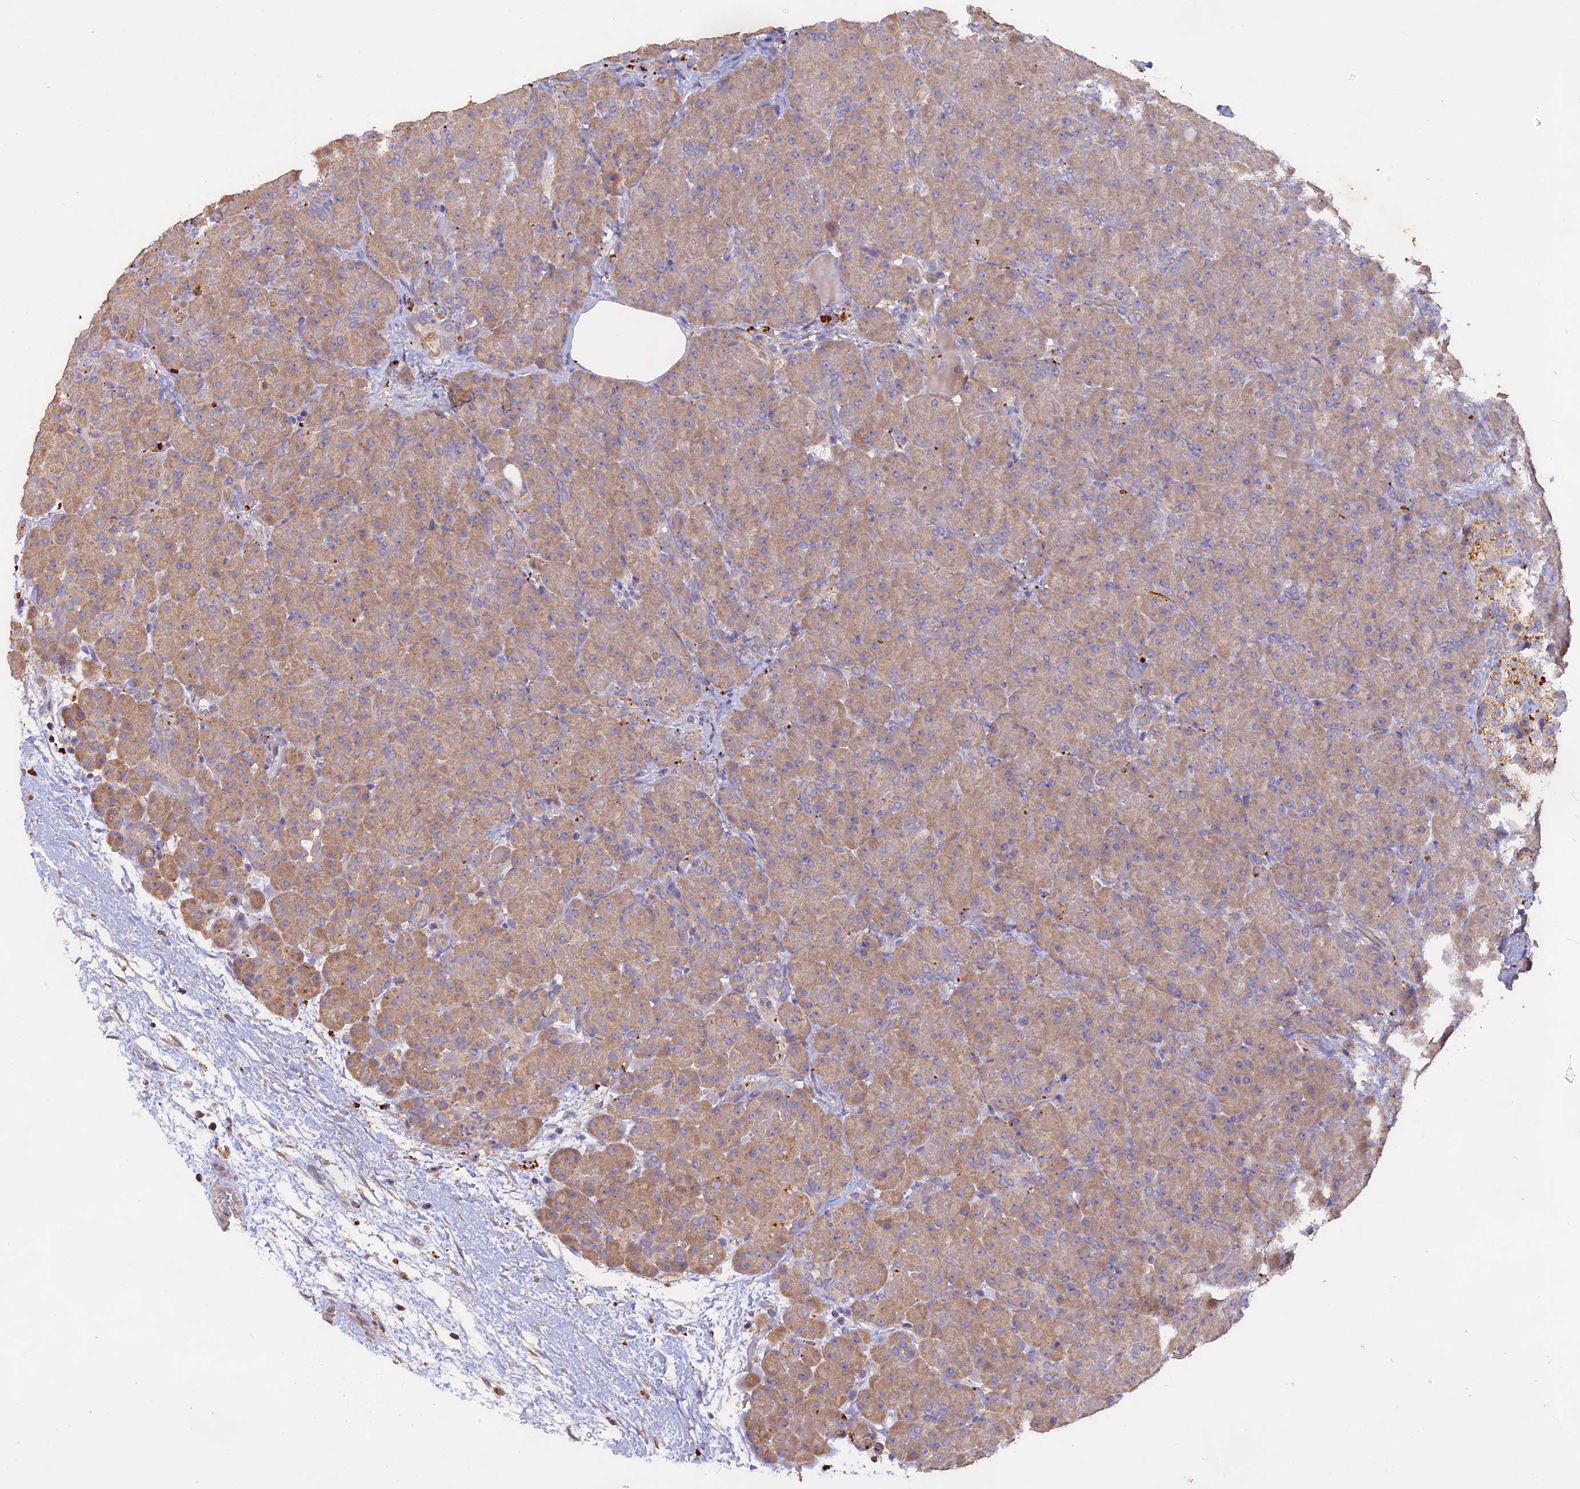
{"staining": {"intensity": "weak", "quantity": ">75%", "location": "cytoplasmic/membranous"}, "tissue": "pancreas", "cell_type": "Exocrine glandular cells", "image_type": "normal", "snomed": [{"axis": "morphology", "description": "Normal tissue, NOS"}, {"axis": "topography", "description": "Pancreas"}], "caption": "About >75% of exocrine glandular cells in normal human pancreas exhibit weak cytoplasmic/membranous protein expression as visualized by brown immunohistochemical staining.", "gene": "SLC26A4", "patient": {"sex": "male", "age": 66}}